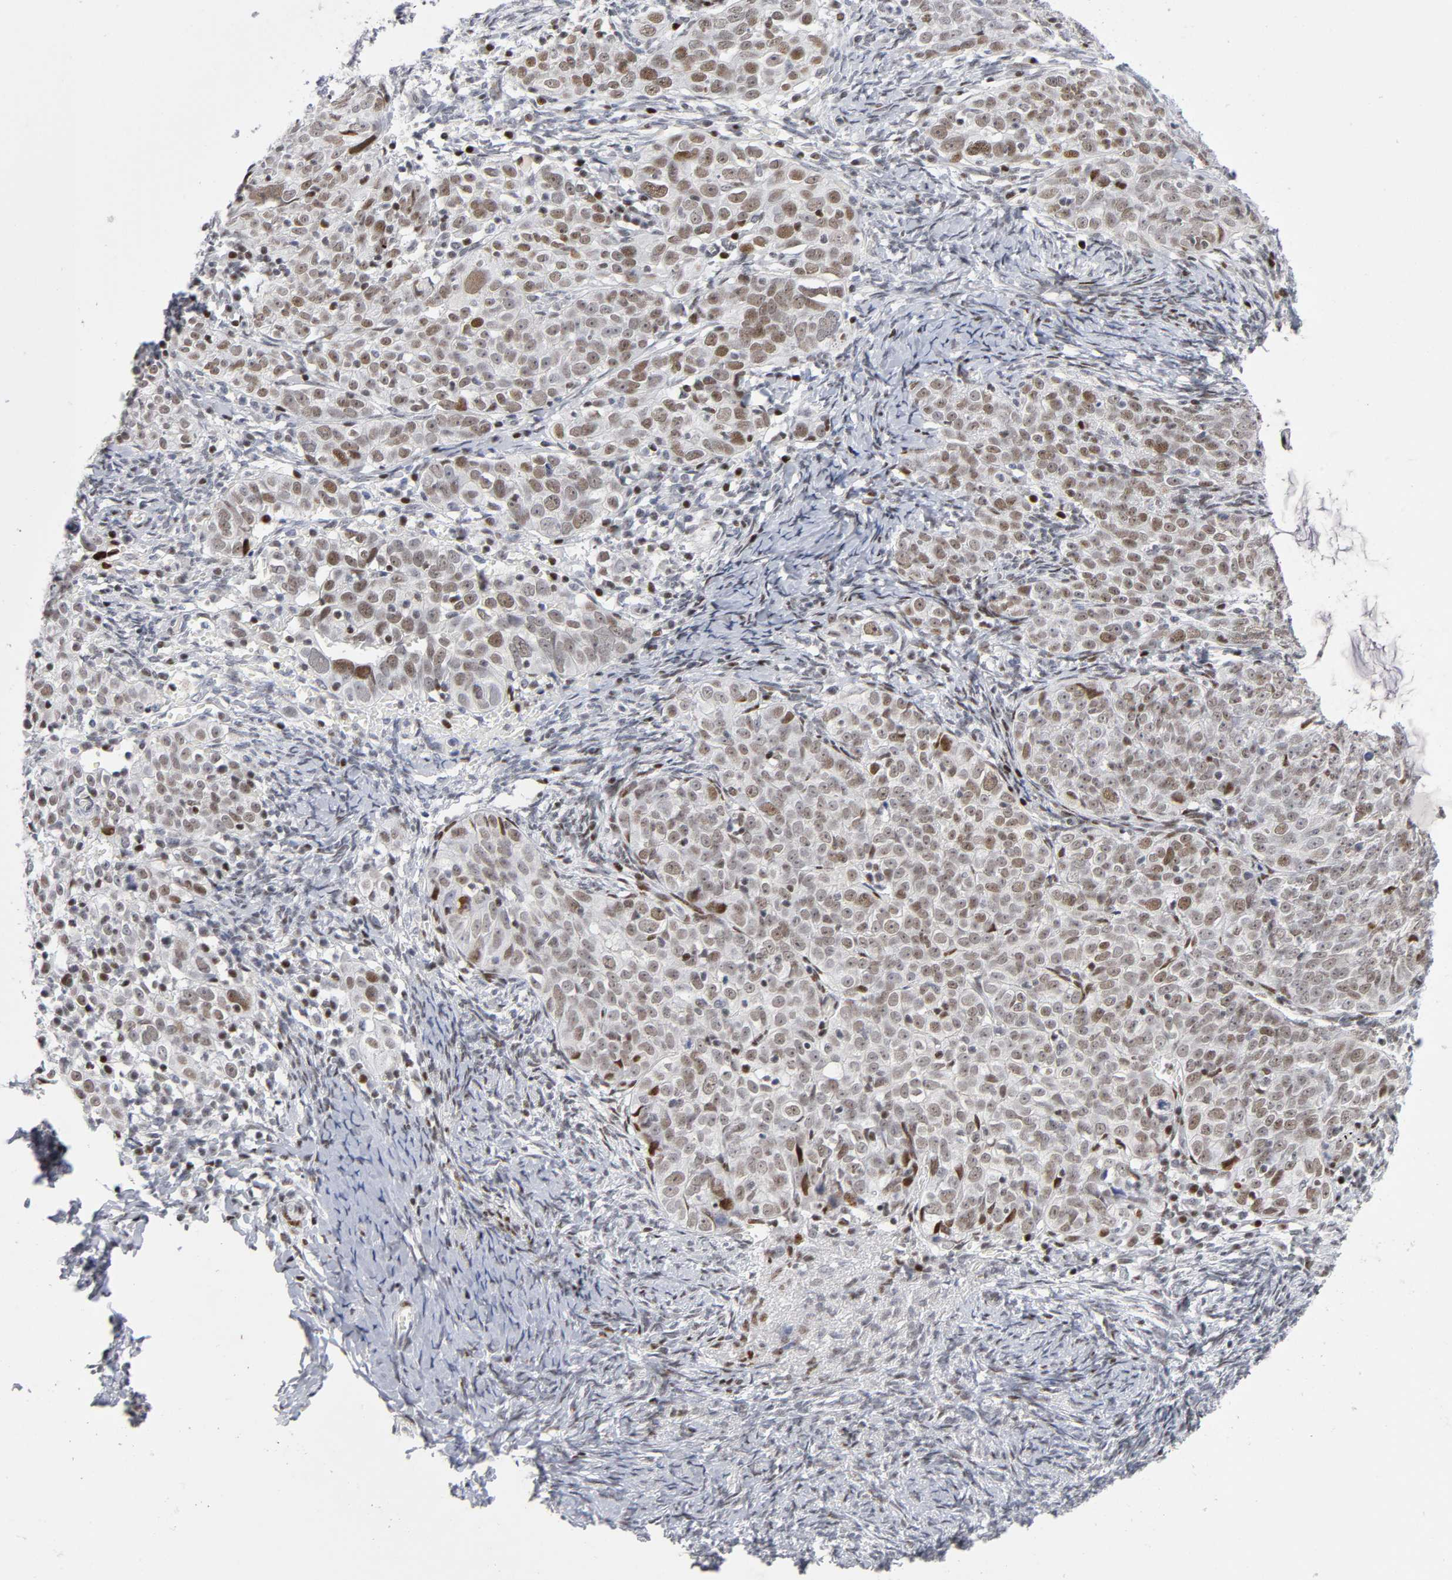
{"staining": {"intensity": "moderate", "quantity": ">75%", "location": "nuclear"}, "tissue": "ovarian cancer", "cell_type": "Tumor cells", "image_type": "cancer", "snomed": [{"axis": "morphology", "description": "Normal tissue, NOS"}, {"axis": "morphology", "description": "Cystadenocarcinoma, serous, NOS"}, {"axis": "topography", "description": "Ovary"}], "caption": "A medium amount of moderate nuclear expression is appreciated in about >75% of tumor cells in serous cystadenocarcinoma (ovarian) tissue. Using DAB (3,3'-diaminobenzidine) (brown) and hematoxylin (blue) stains, captured at high magnification using brightfield microscopy.", "gene": "SP3", "patient": {"sex": "female", "age": 62}}